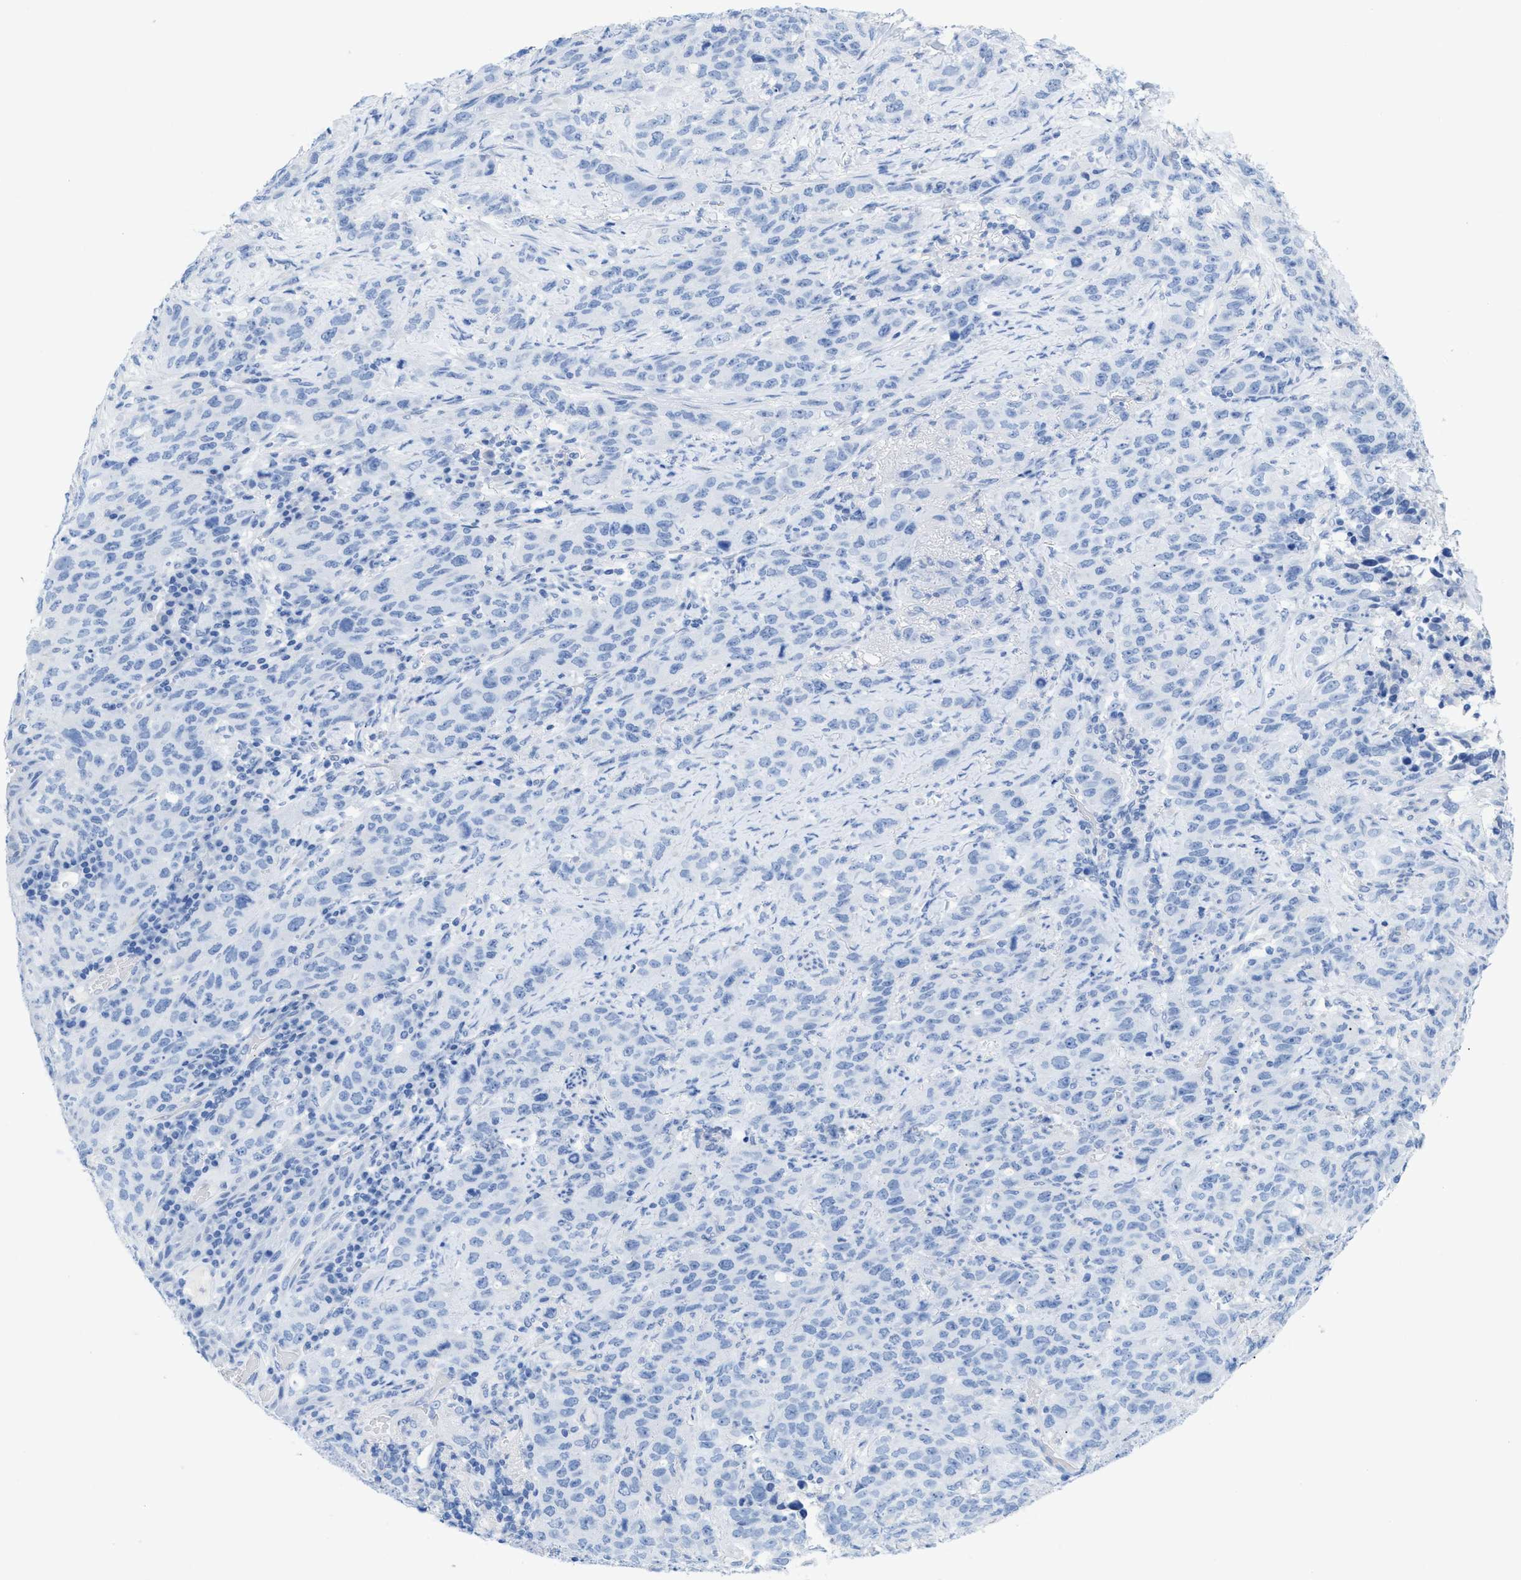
{"staining": {"intensity": "negative", "quantity": "none", "location": "none"}, "tissue": "stomach cancer", "cell_type": "Tumor cells", "image_type": "cancer", "snomed": [{"axis": "morphology", "description": "Adenocarcinoma, NOS"}, {"axis": "topography", "description": "Stomach"}], "caption": "Stomach adenocarcinoma stained for a protein using immunohistochemistry (IHC) demonstrates no expression tumor cells.", "gene": "ANKFN1", "patient": {"sex": "male", "age": 48}}